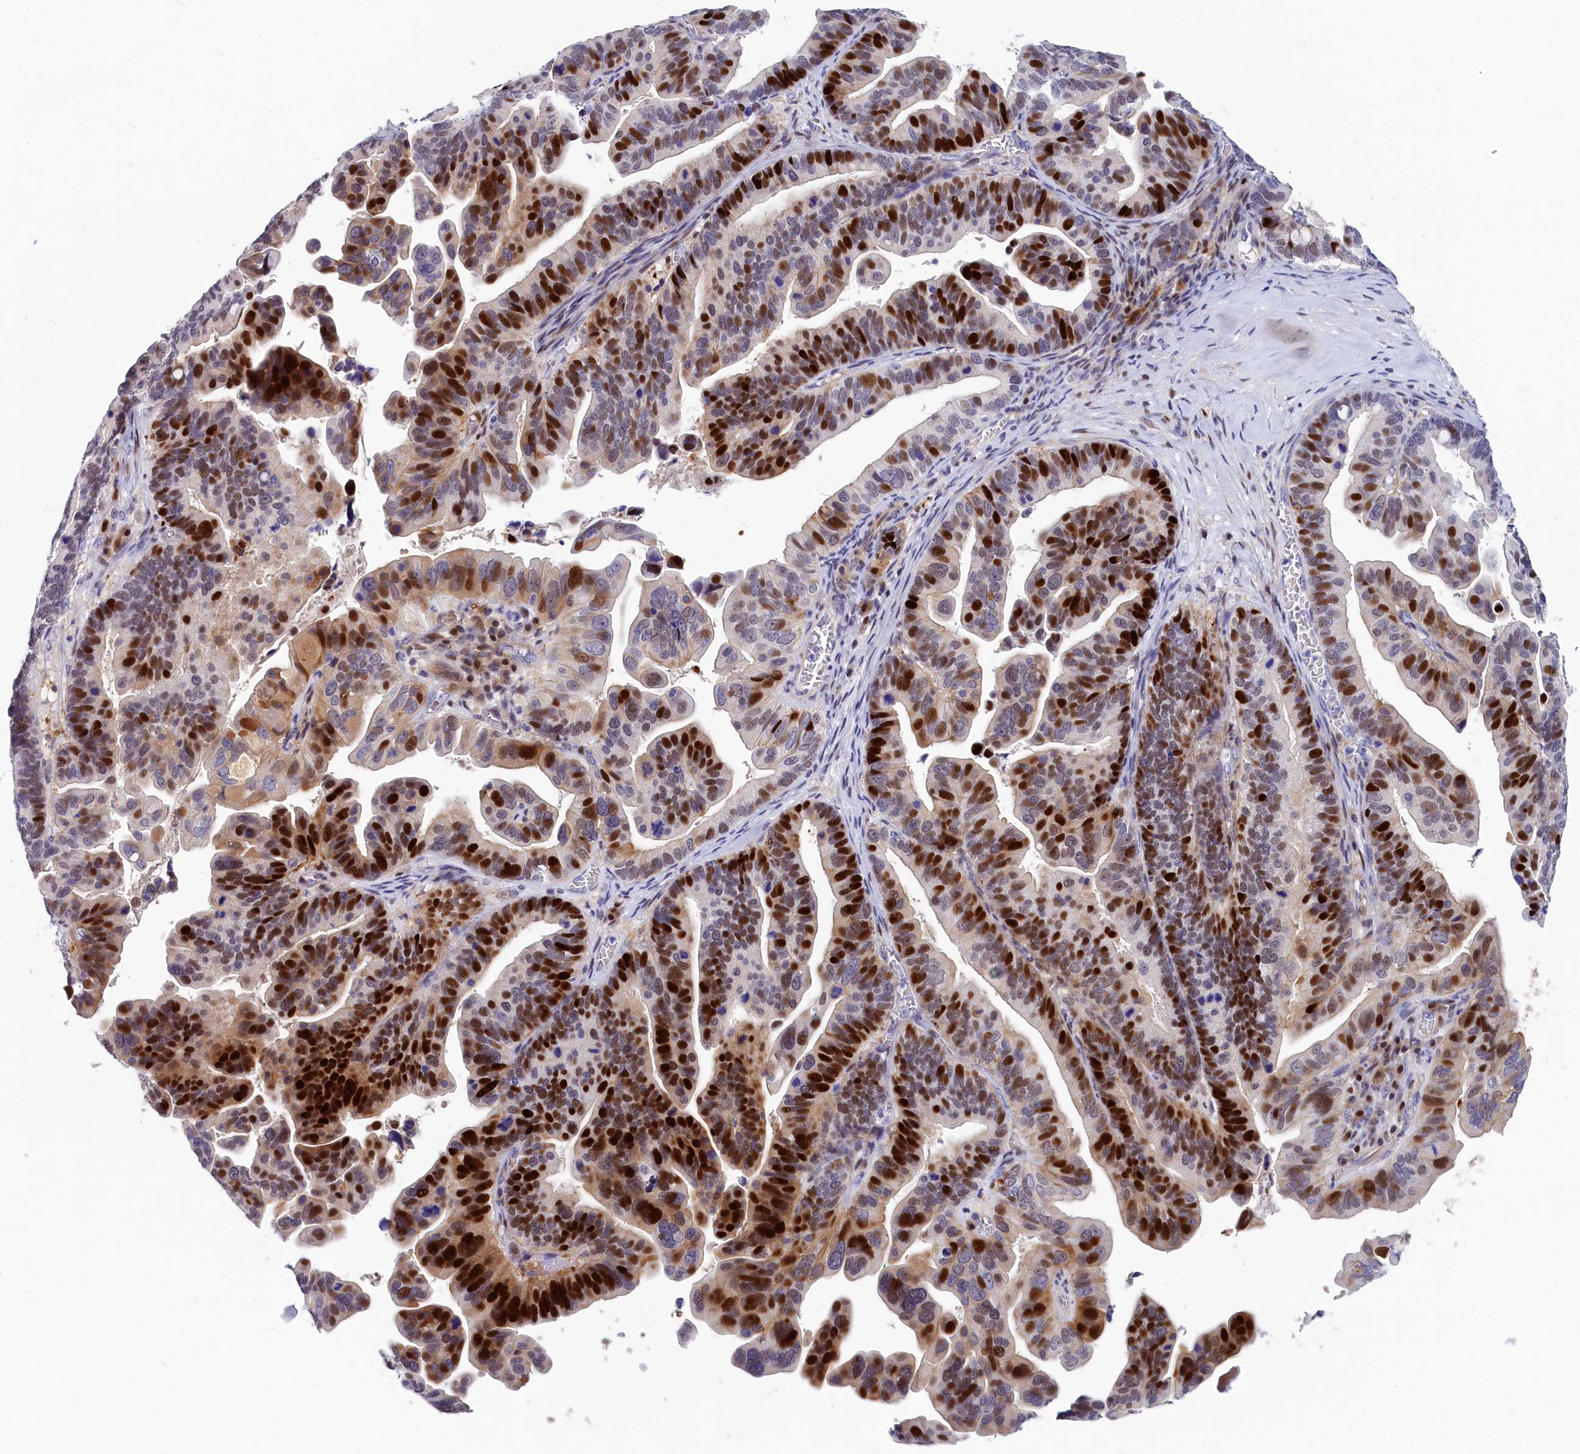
{"staining": {"intensity": "strong", "quantity": ">75%", "location": "nuclear"}, "tissue": "ovarian cancer", "cell_type": "Tumor cells", "image_type": "cancer", "snomed": [{"axis": "morphology", "description": "Cystadenocarcinoma, serous, NOS"}, {"axis": "topography", "description": "Ovary"}], "caption": "Immunohistochemical staining of human ovarian serous cystadenocarcinoma exhibits high levels of strong nuclear expression in about >75% of tumor cells.", "gene": "NKPD1", "patient": {"sex": "female", "age": 56}}